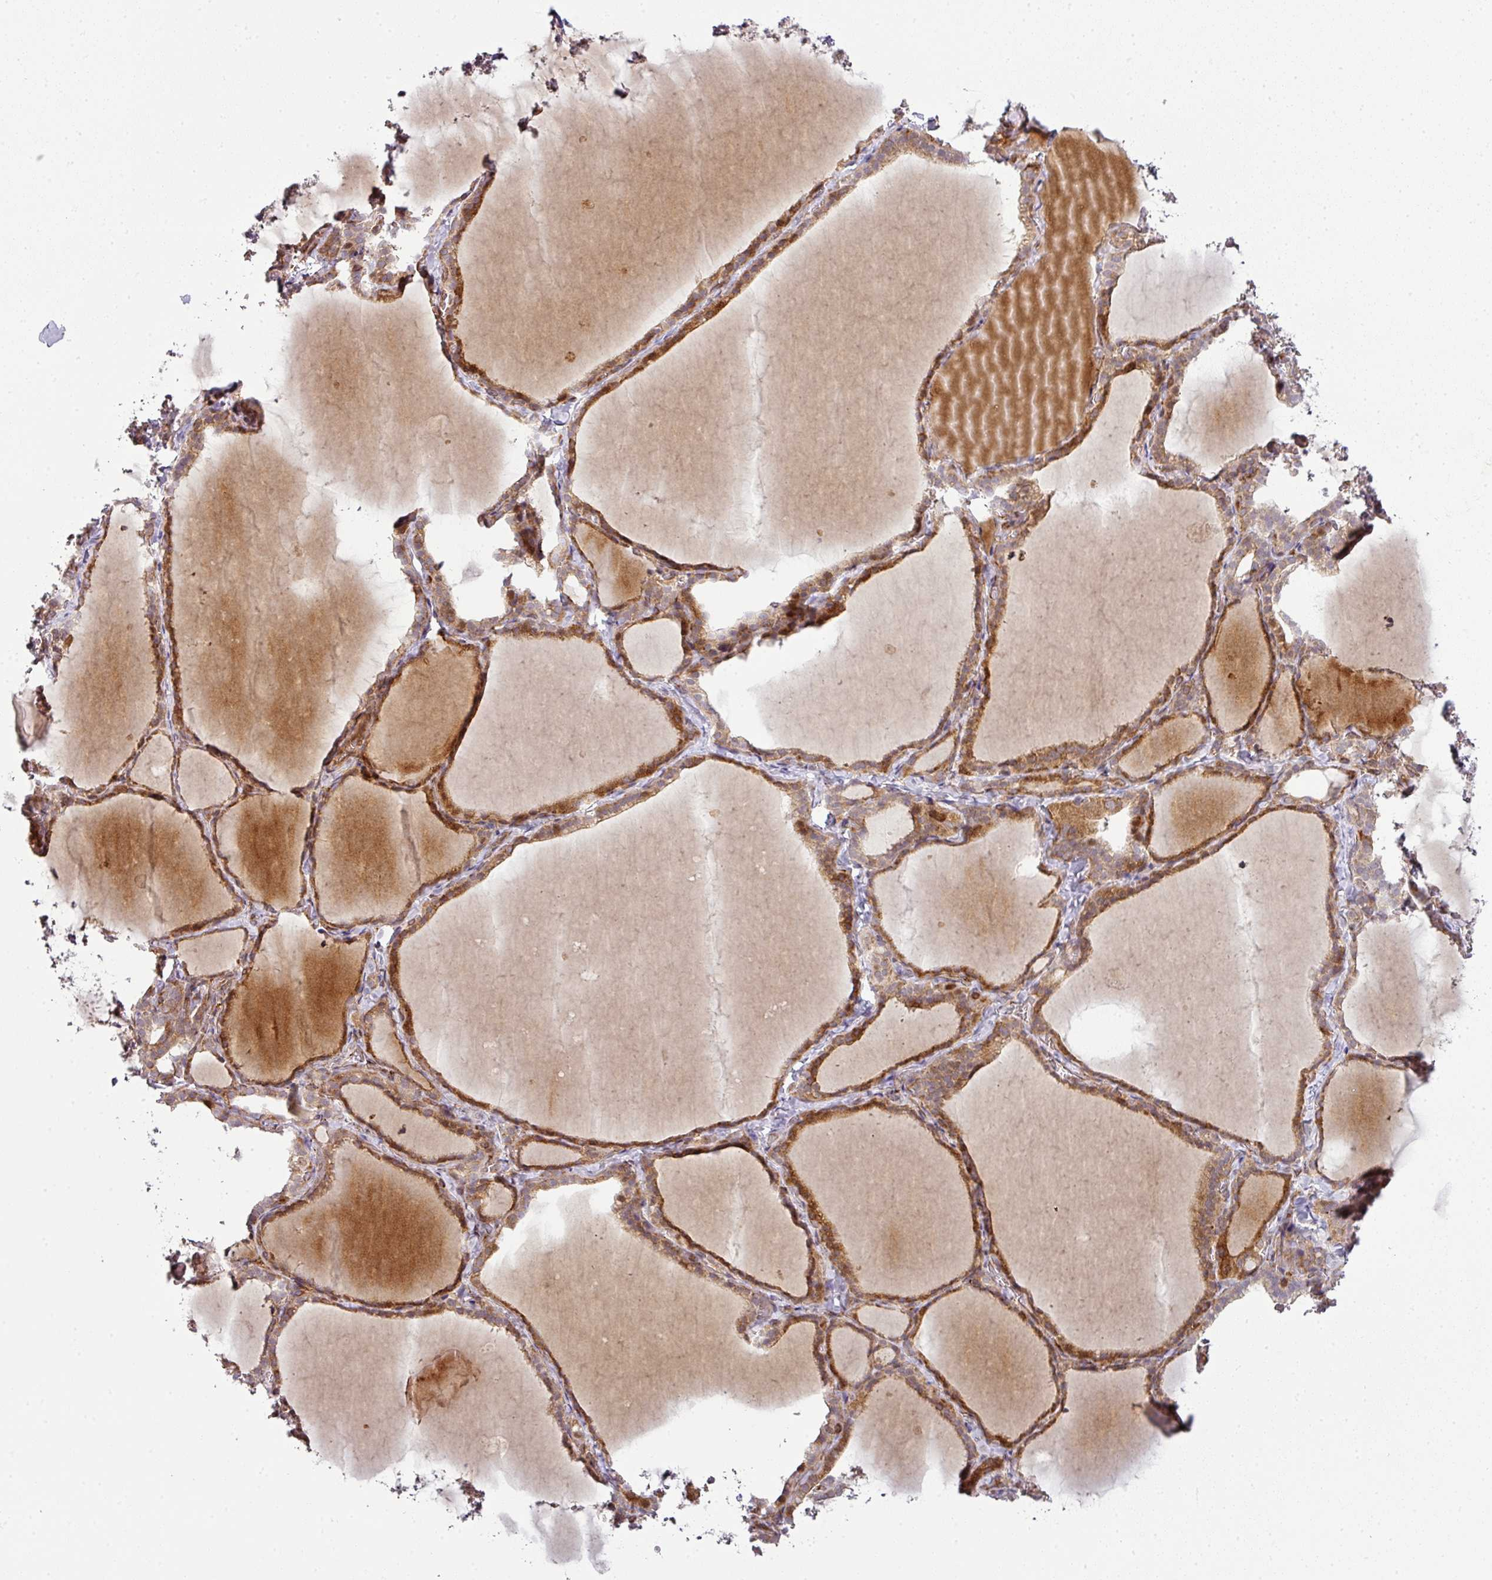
{"staining": {"intensity": "moderate", "quantity": "25%-75%", "location": "cytoplasmic/membranous"}, "tissue": "thyroid gland", "cell_type": "Glandular cells", "image_type": "normal", "snomed": [{"axis": "morphology", "description": "Normal tissue, NOS"}, {"axis": "topography", "description": "Thyroid gland"}], "caption": "Moderate cytoplasmic/membranous expression for a protein is seen in about 25%-75% of glandular cells of normal thyroid gland using IHC.", "gene": "ATAT1", "patient": {"sex": "female", "age": 22}}